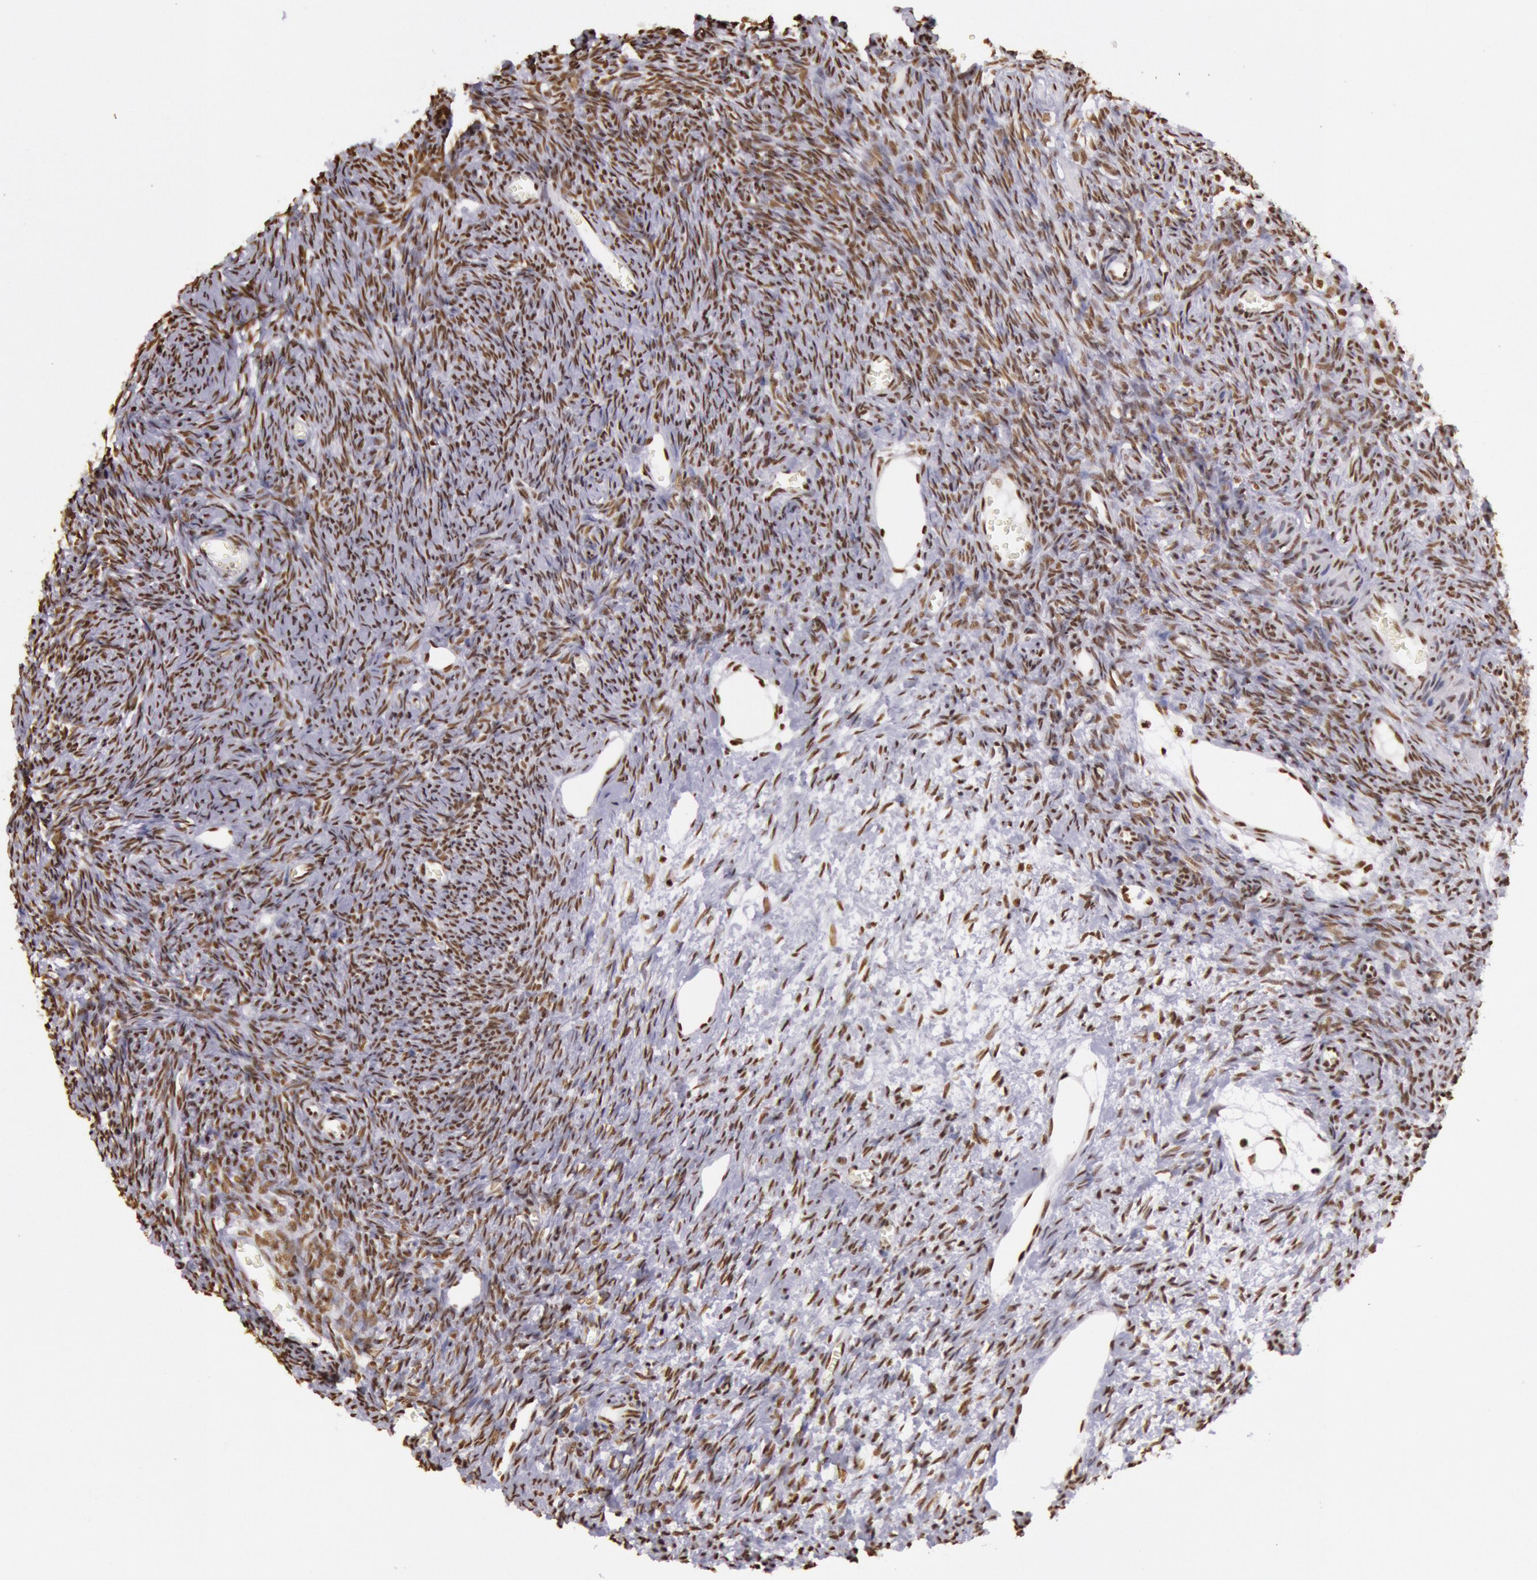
{"staining": {"intensity": "strong", "quantity": ">75%", "location": "nuclear"}, "tissue": "ovary", "cell_type": "Ovarian stroma cells", "image_type": "normal", "snomed": [{"axis": "morphology", "description": "Normal tissue, NOS"}, {"axis": "topography", "description": "Ovary"}], "caption": "Benign ovary shows strong nuclear expression in approximately >75% of ovarian stroma cells (Brightfield microscopy of DAB IHC at high magnification)..", "gene": "HNRNPH1", "patient": {"sex": "female", "age": 27}}